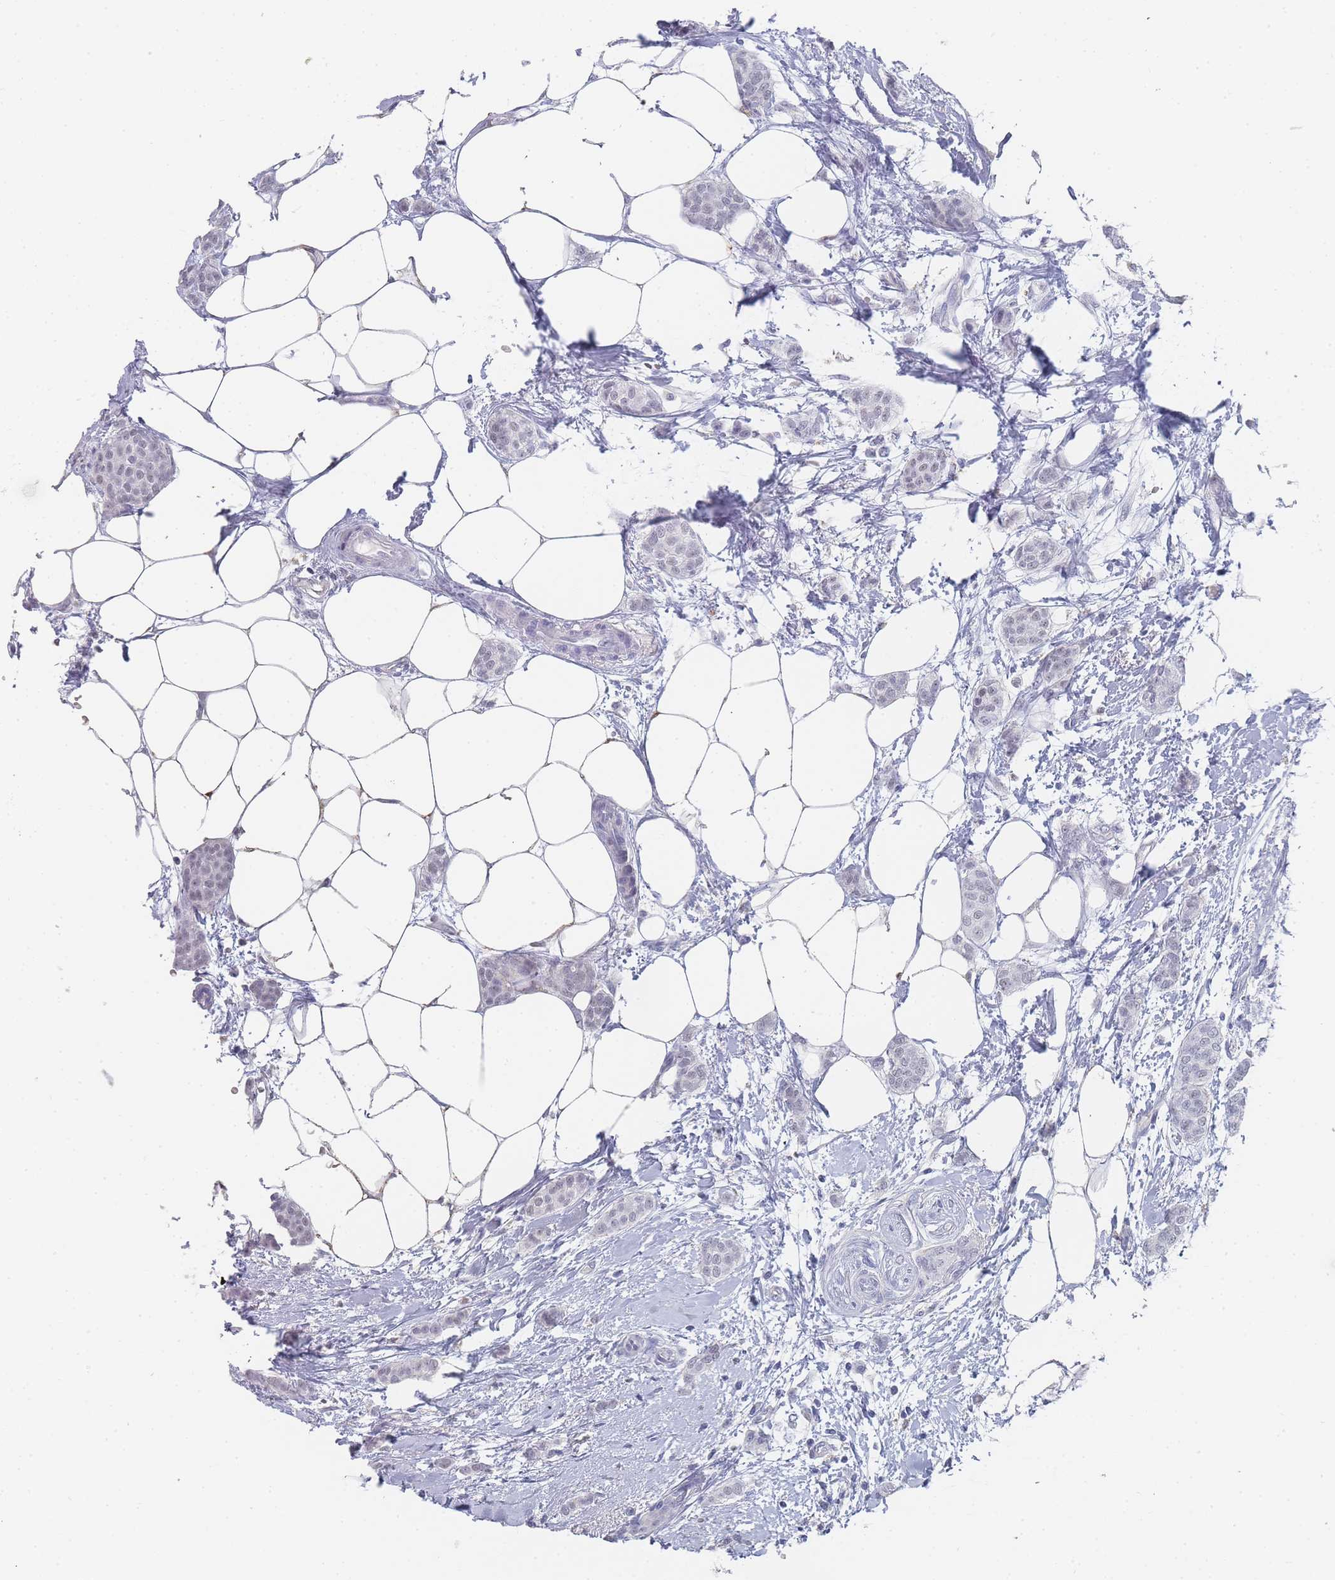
{"staining": {"intensity": "negative", "quantity": "none", "location": "none"}, "tissue": "breast cancer", "cell_type": "Tumor cells", "image_type": "cancer", "snomed": [{"axis": "morphology", "description": "Duct carcinoma"}, {"axis": "topography", "description": "Breast"}], "caption": "High magnification brightfield microscopy of breast cancer stained with DAB (3,3'-diaminobenzidine) (brown) and counterstained with hematoxylin (blue): tumor cells show no significant staining.", "gene": "IMPG1", "patient": {"sex": "female", "age": 72}}